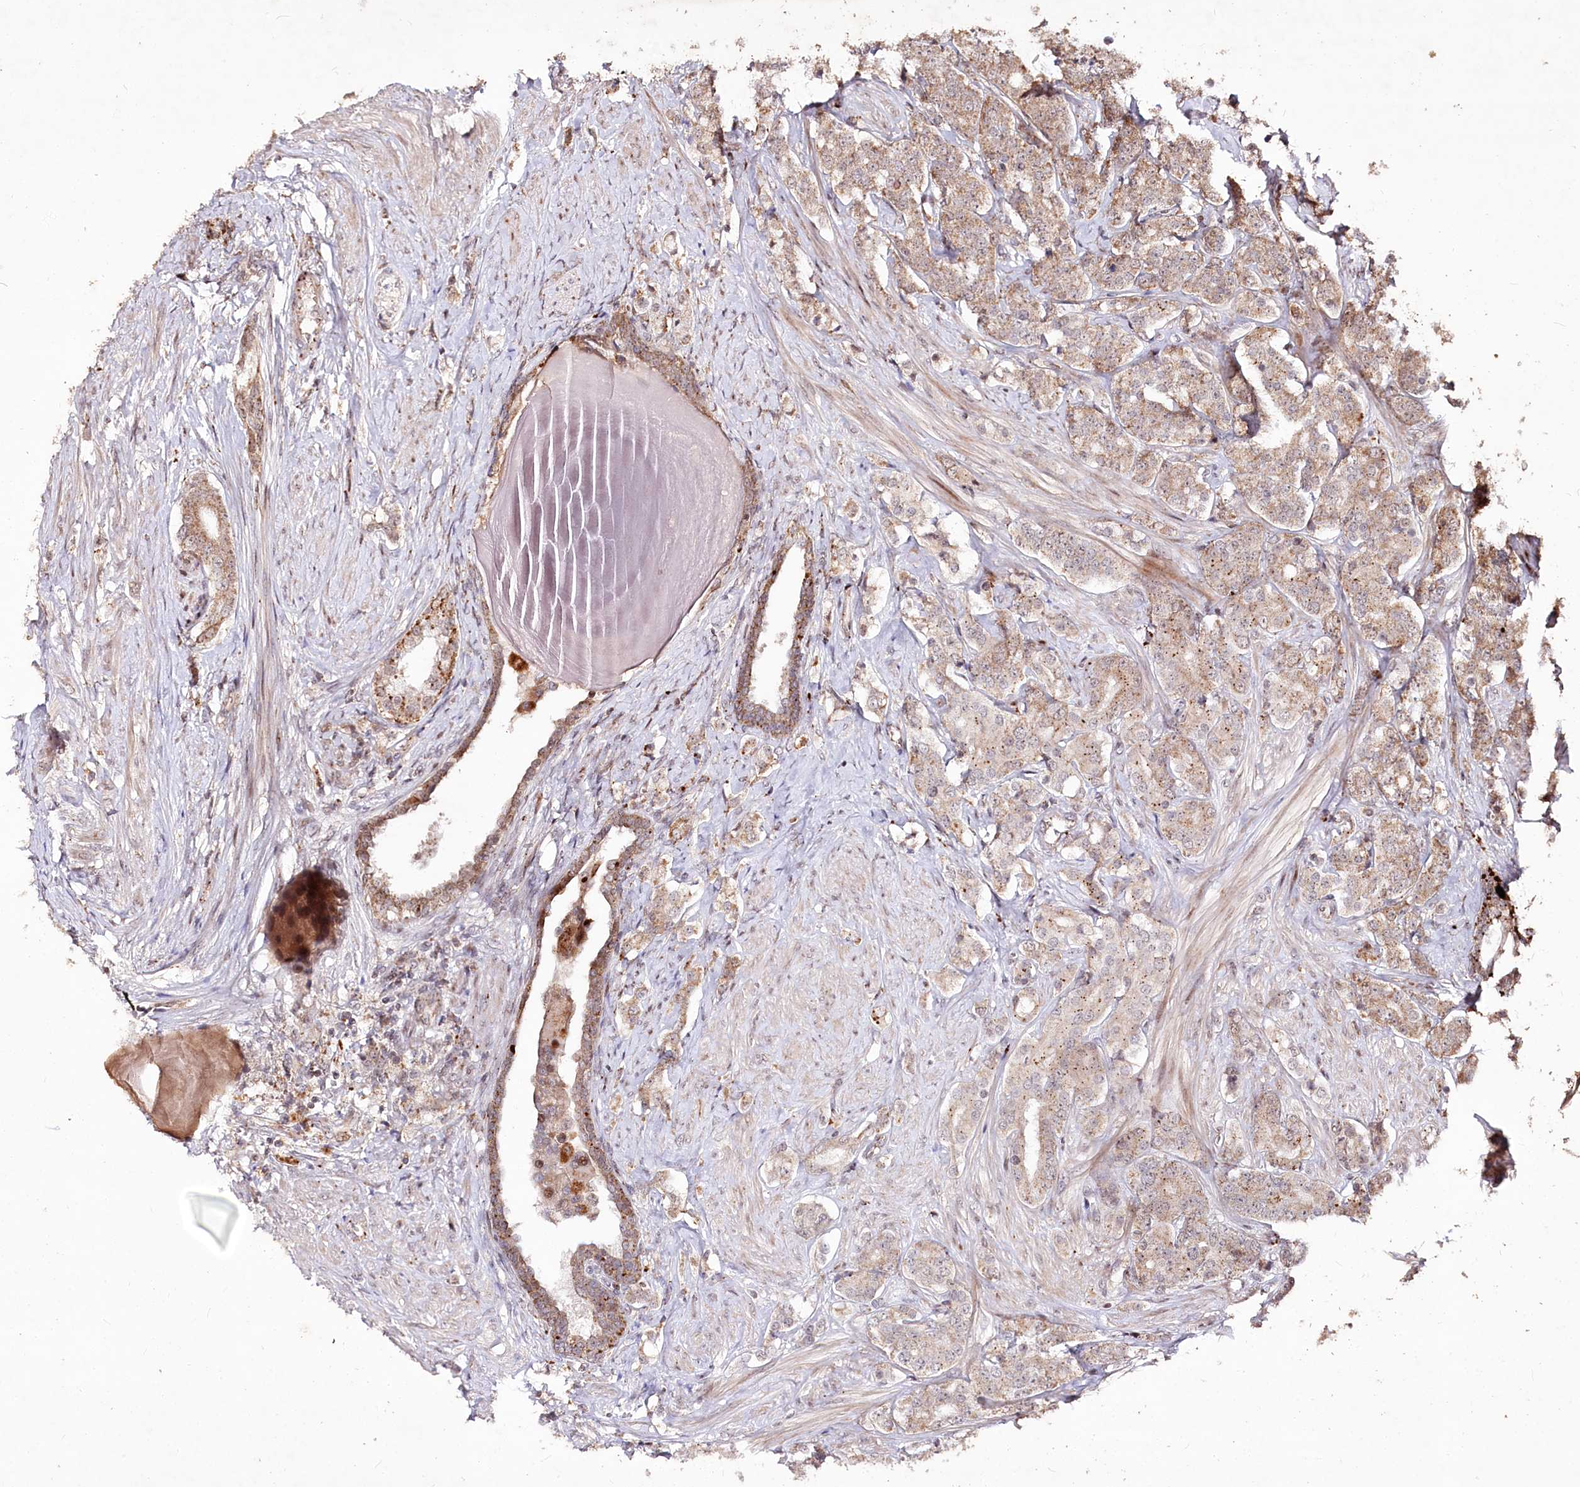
{"staining": {"intensity": "weak", "quantity": ">75%", "location": "cytoplasmic/membranous"}, "tissue": "prostate cancer", "cell_type": "Tumor cells", "image_type": "cancer", "snomed": [{"axis": "morphology", "description": "Adenocarcinoma, High grade"}, {"axis": "topography", "description": "Prostate"}], "caption": "The immunohistochemical stain labels weak cytoplasmic/membranous expression in tumor cells of prostate high-grade adenocarcinoma tissue.", "gene": "CARD19", "patient": {"sex": "male", "age": 62}}